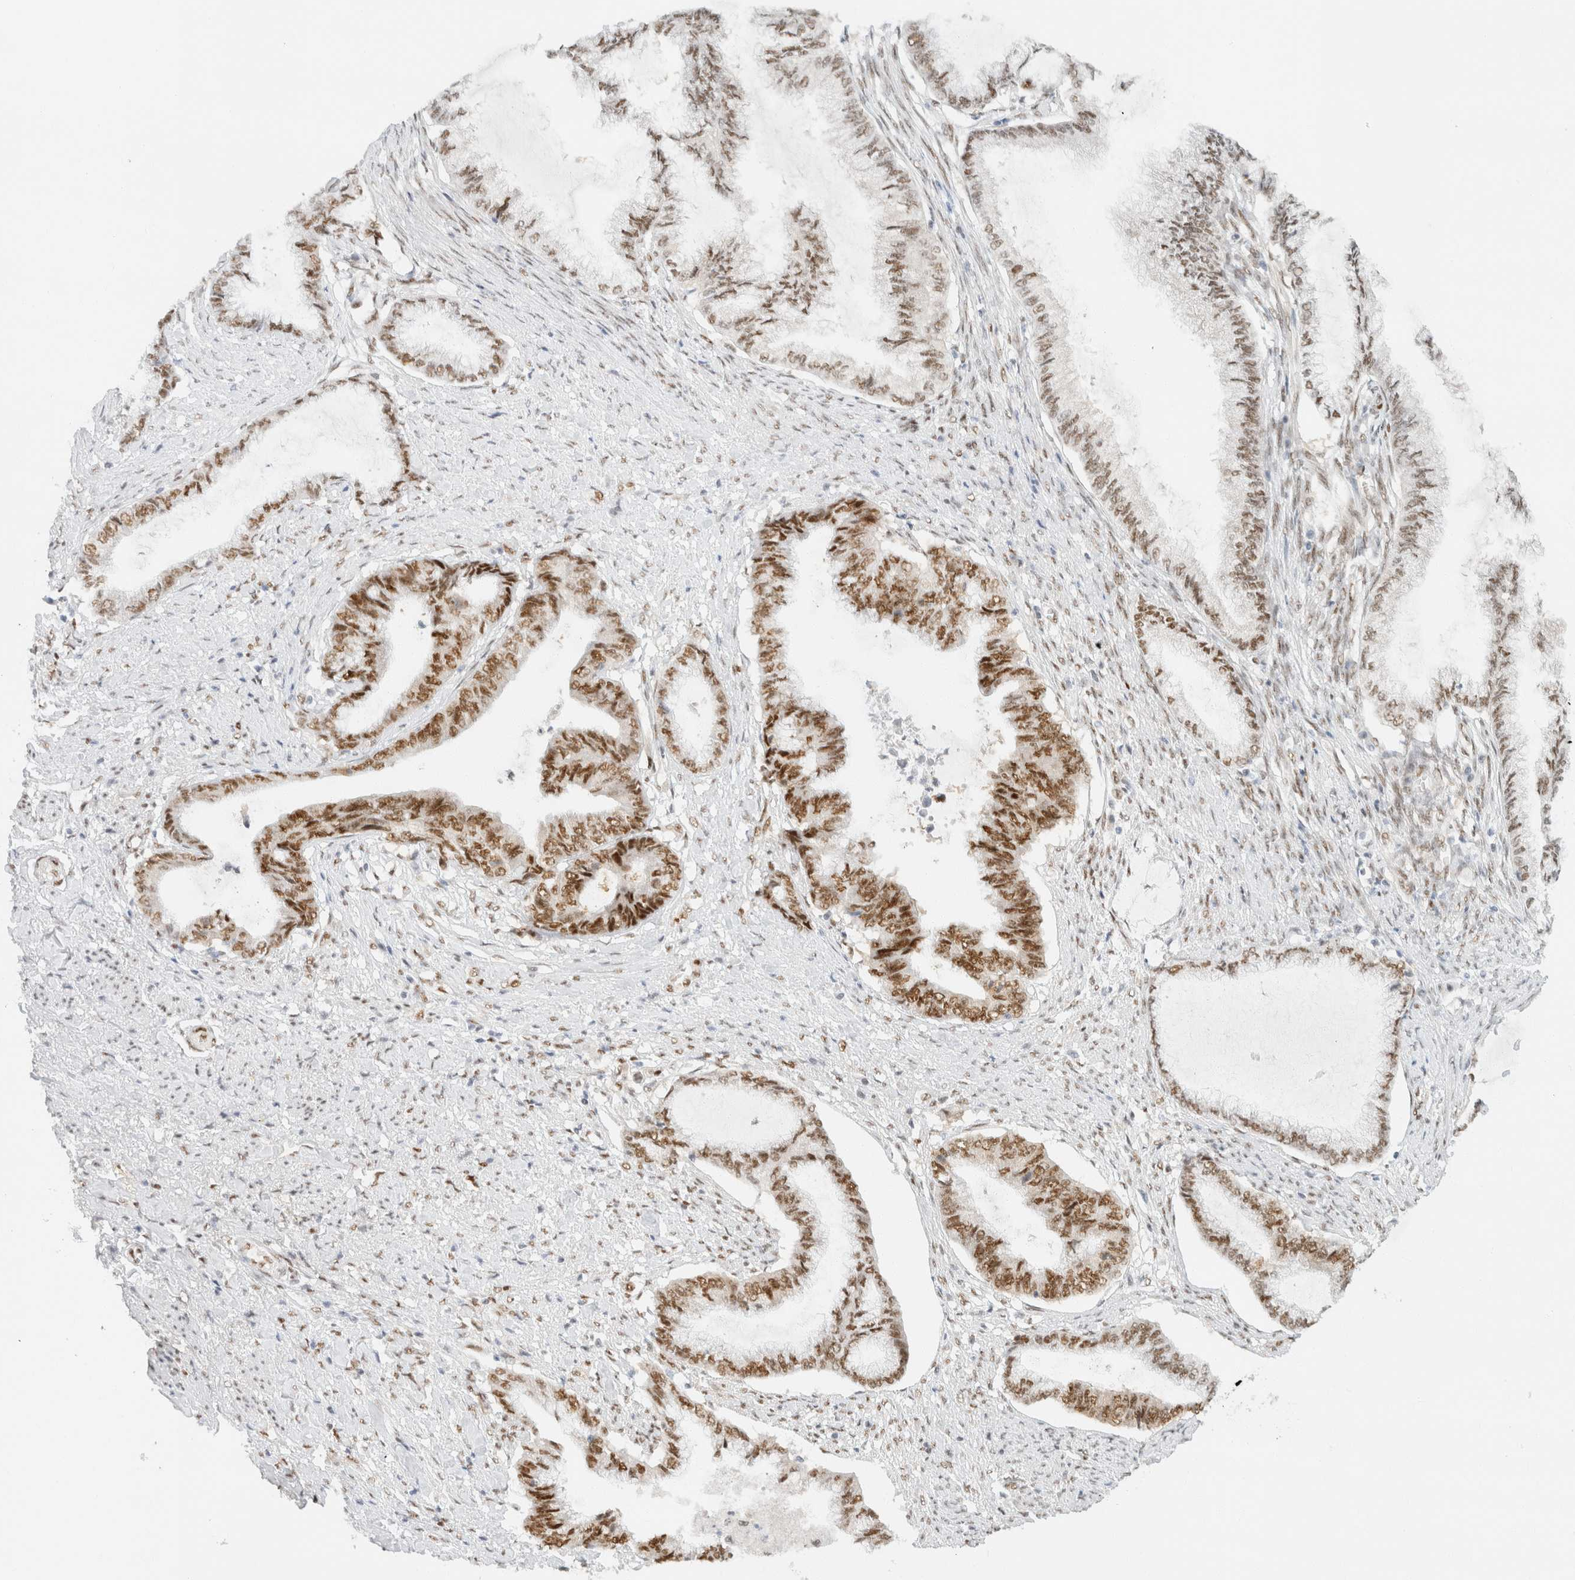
{"staining": {"intensity": "strong", "quantity": "25%-75%", "location": "nuclear"}, "tissue": "endometrial cancer", "cell_type": "Tumor cells", "image_type": "cancer", "snomed": [{"axis": "morphology", "description": "Adenocarcinoma, NOS"}, {"axis": "topography", "description": "Endometrium"}], "caption": "Endometrial cancer stained with immunohistochemistry shows strong nuclear expression in approximately 25%-75% of tumor cells.", "gene": "ZNF768", "patient": {"sex": "female", "age": 86}}